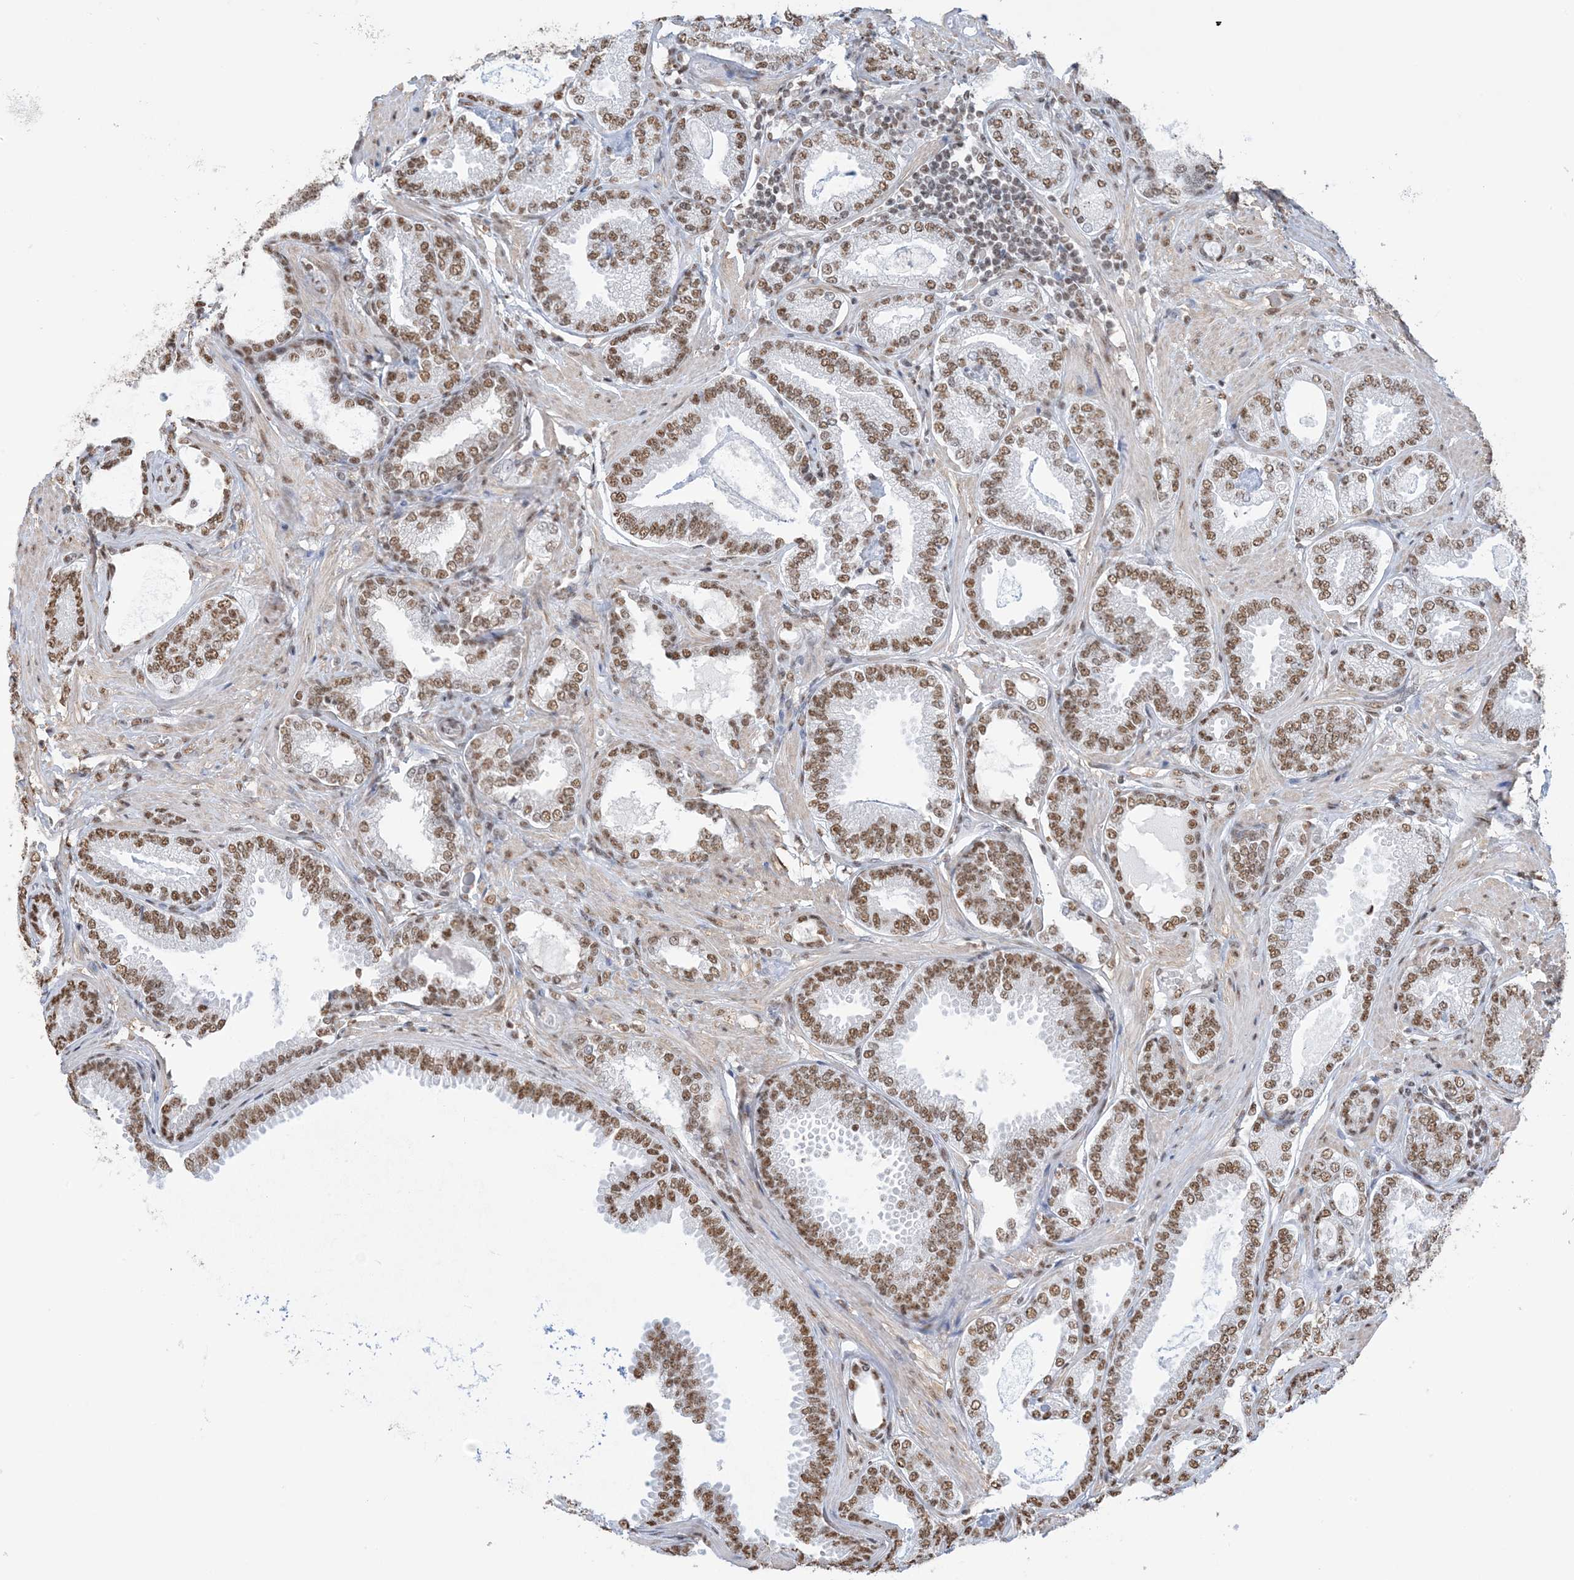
{"staining": {"intensity": "moderate", "quantity": ">75%", "location": "nuclear"}, "tissue": "prostate cancer", "cell_type": "Tumor cells", "image_type": "cancer", "snomed": [{"axis": "morphology", "description": "Adenocarcinoma, Low grade"}, {"axis": "topography", "description": "Prostate"}], "caption": "The histopathology image shows staining of prostate cancer (adenocarcinoma (low-grade)), revealing moderate nuclear protein expression (brown color) within tumor cells.", "gene": "ZNF792", "patient": {"sex": "male", "age": 71}}